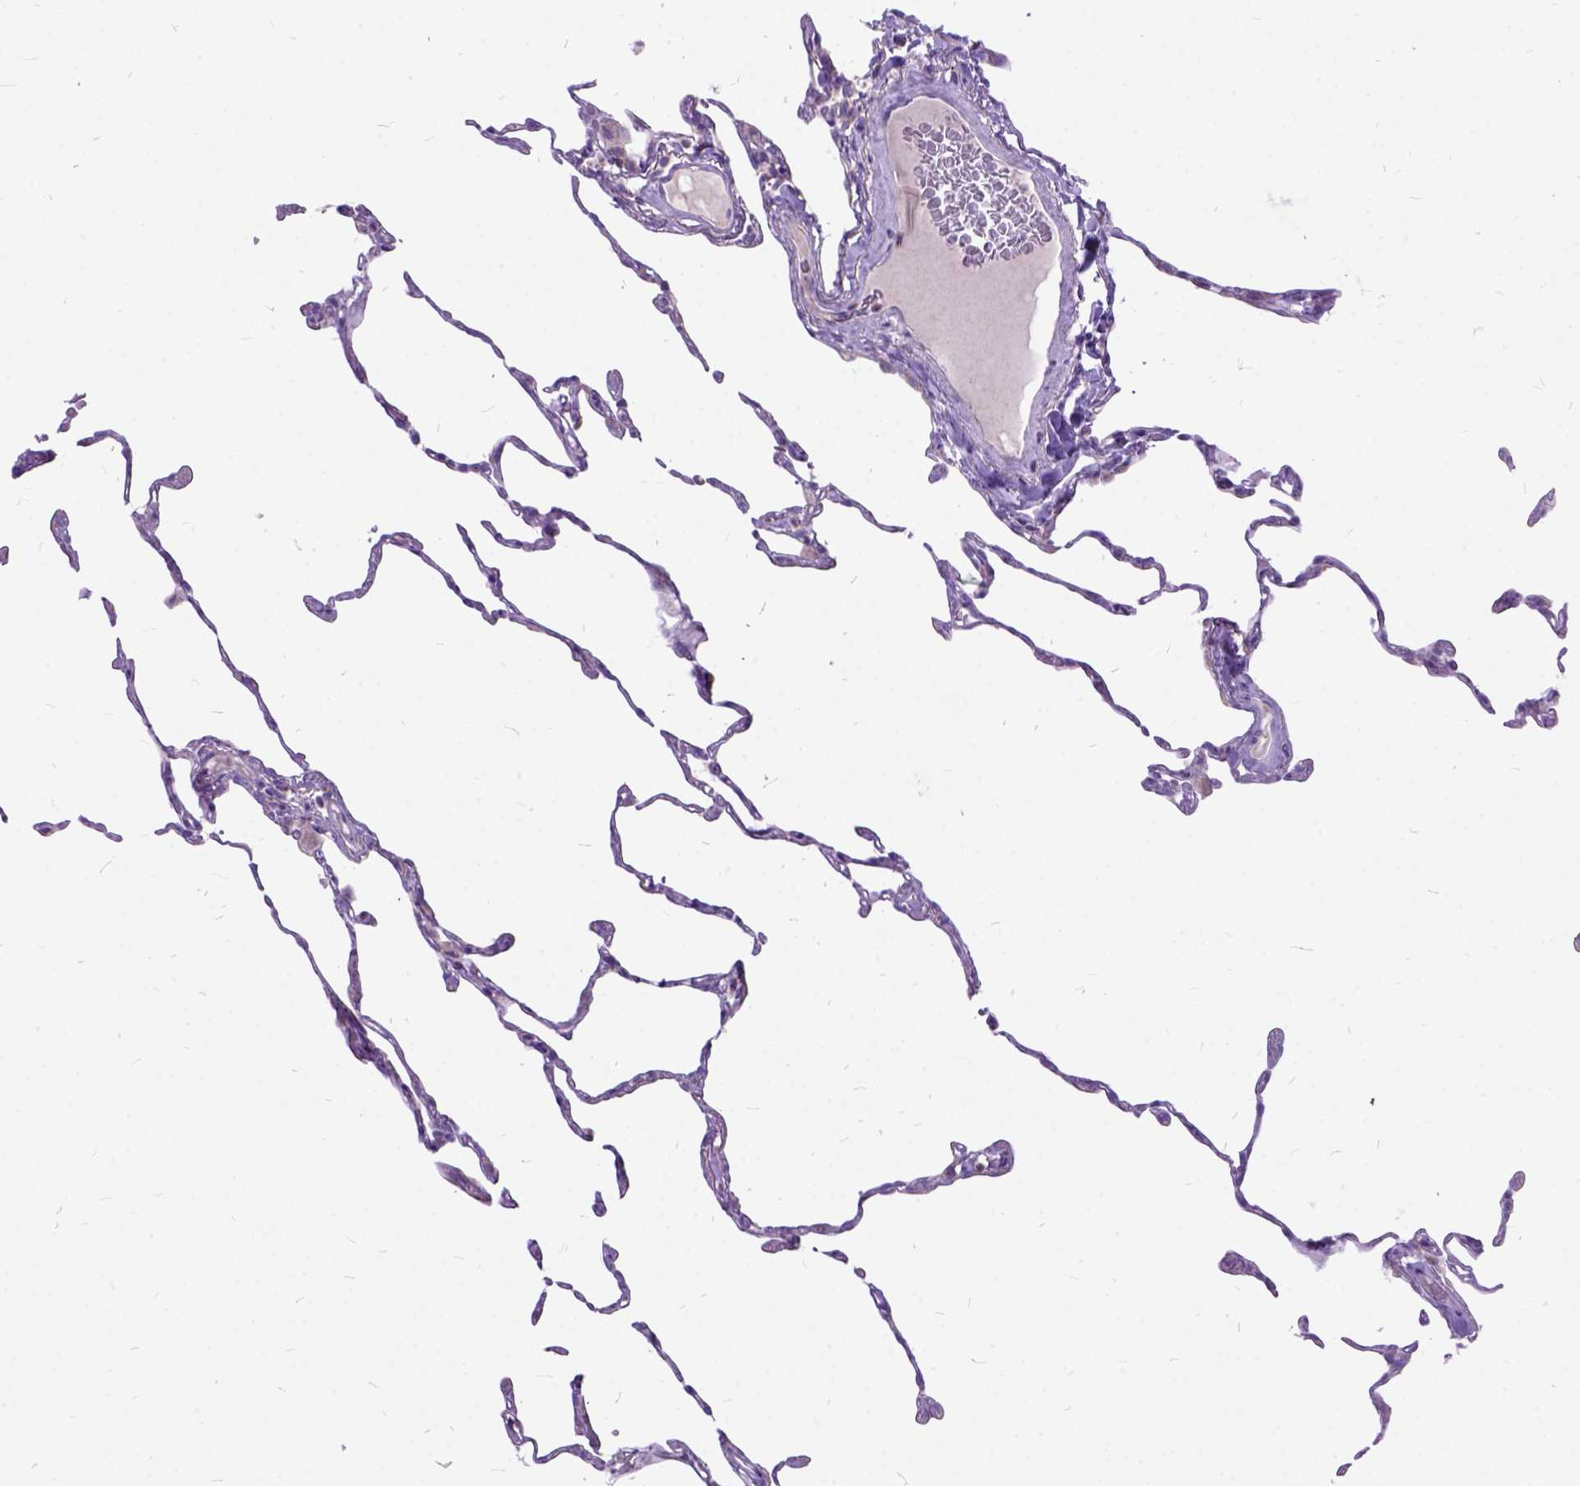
{"staining": {"intensity": "negative", "quantity": "none", "location": "none"}, "tissue": "lung", "cell_type": "Alveolar cells", "image_type": "normal", "snomed": [{"axis": "morphology", "description": "Normal tissue, NOS"}, {"axis": "topography", "description": "Lung"}], "caption": "The photomicrograph exhibits no staining of alveolar cells in unremarkable lung. The staining was performed using DAB (3,3'-diaminobenzidine) to visualize the protein expression in brown, while the nuclei were stained in blue with hematoxylin (Magnification: 20x).", "gene": "CTAG2", "patient": {"sex": "female", "age": 57}}